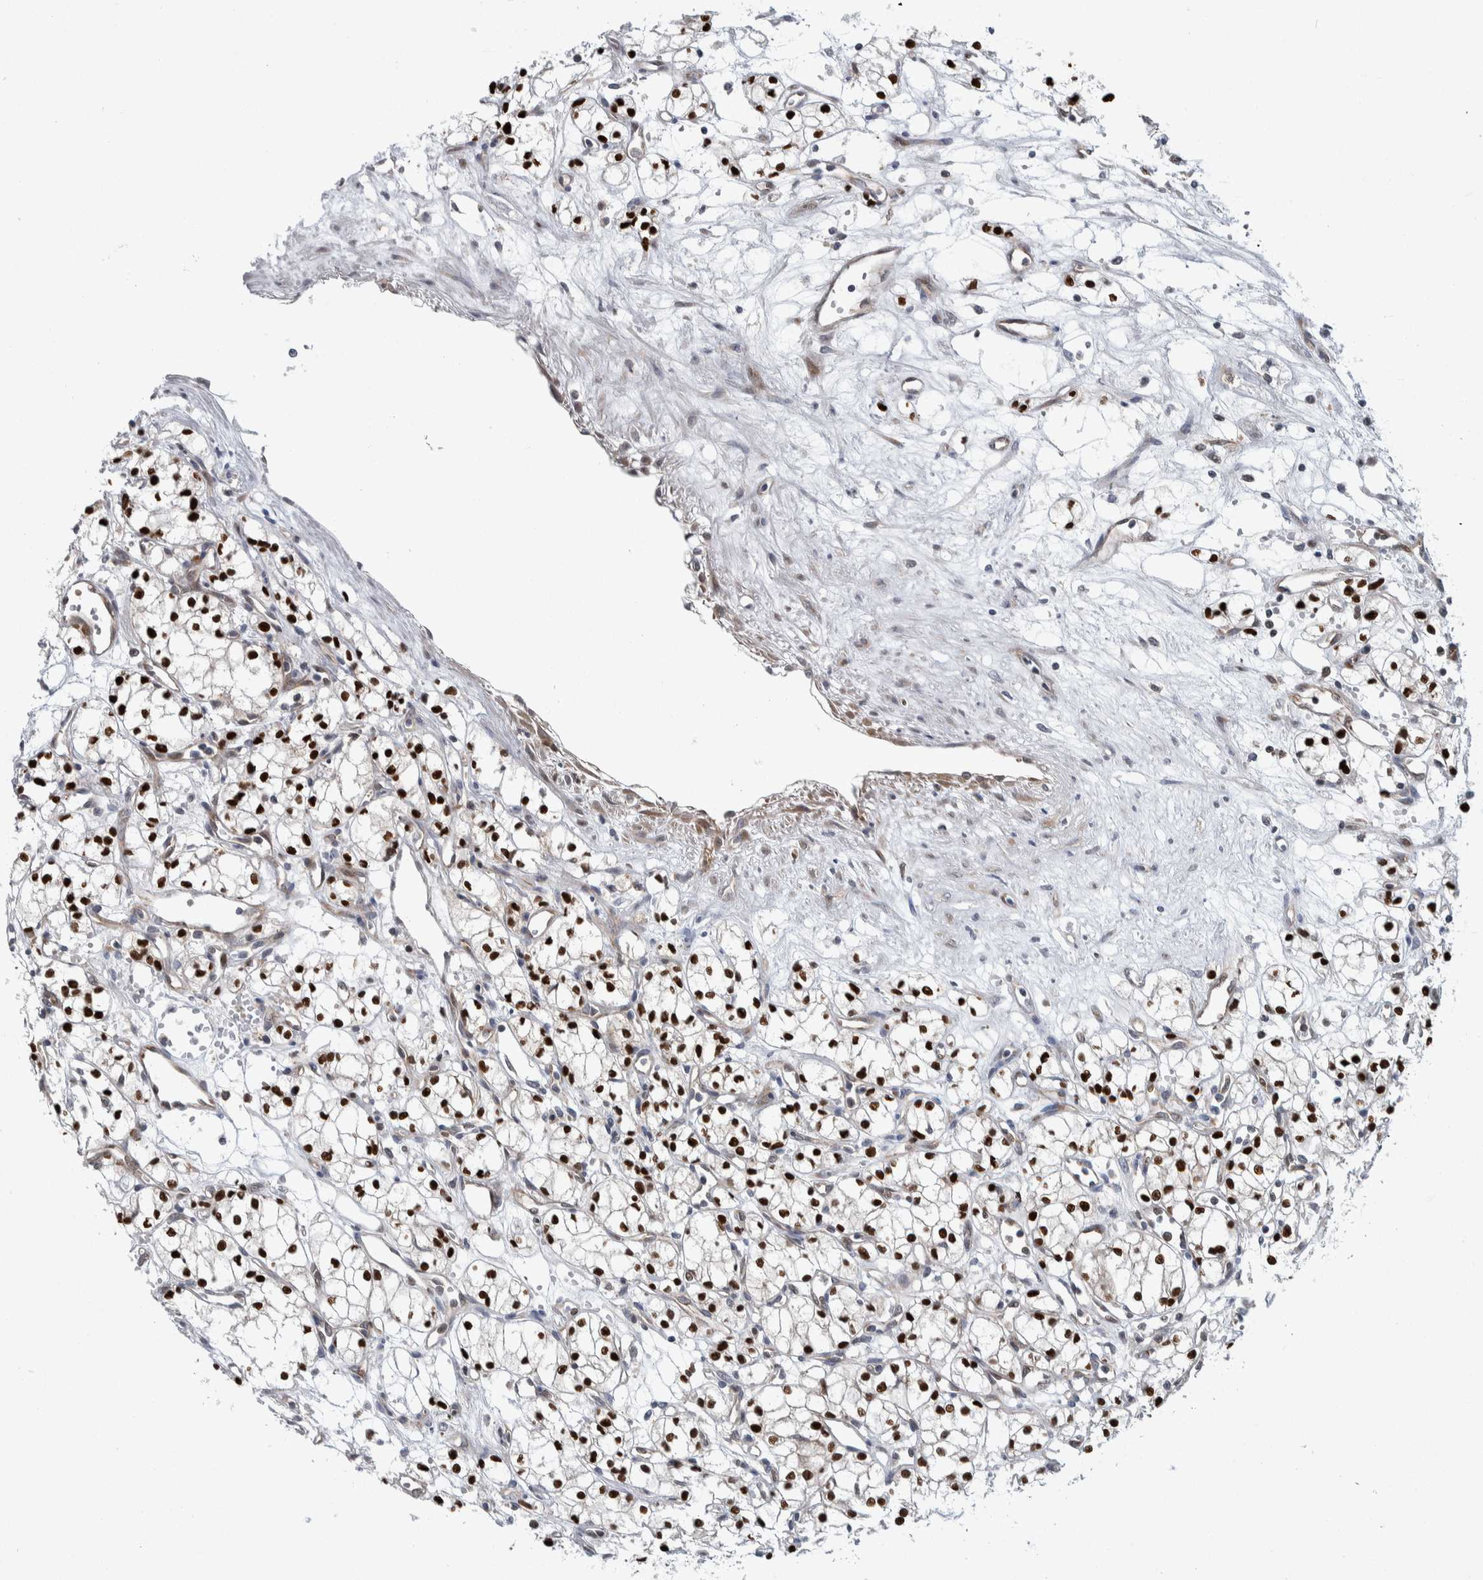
{"staining": {"intensity": "strong", "quantity": ">75%", "location": "nuclear"}, "tissue": "renal cancer", "cell_type": "Tumor cells", "image_type": "cancer", "snomed": [{"axis": "morphology", "description": "Normal tissue, NOS"}, {"axis": "morphology", "description": "Adenocarcinoma, NOS"}, {"axis": "topography", "description": "Kidney"}], "caption": "About >75% of tumor cells in renal adenocarcinoma reveal strong nuclear protein staining as visualized by brown immunohistochemical staining.", "gene": "PTPA", "patient": {"sex": "male", "age": 59}}